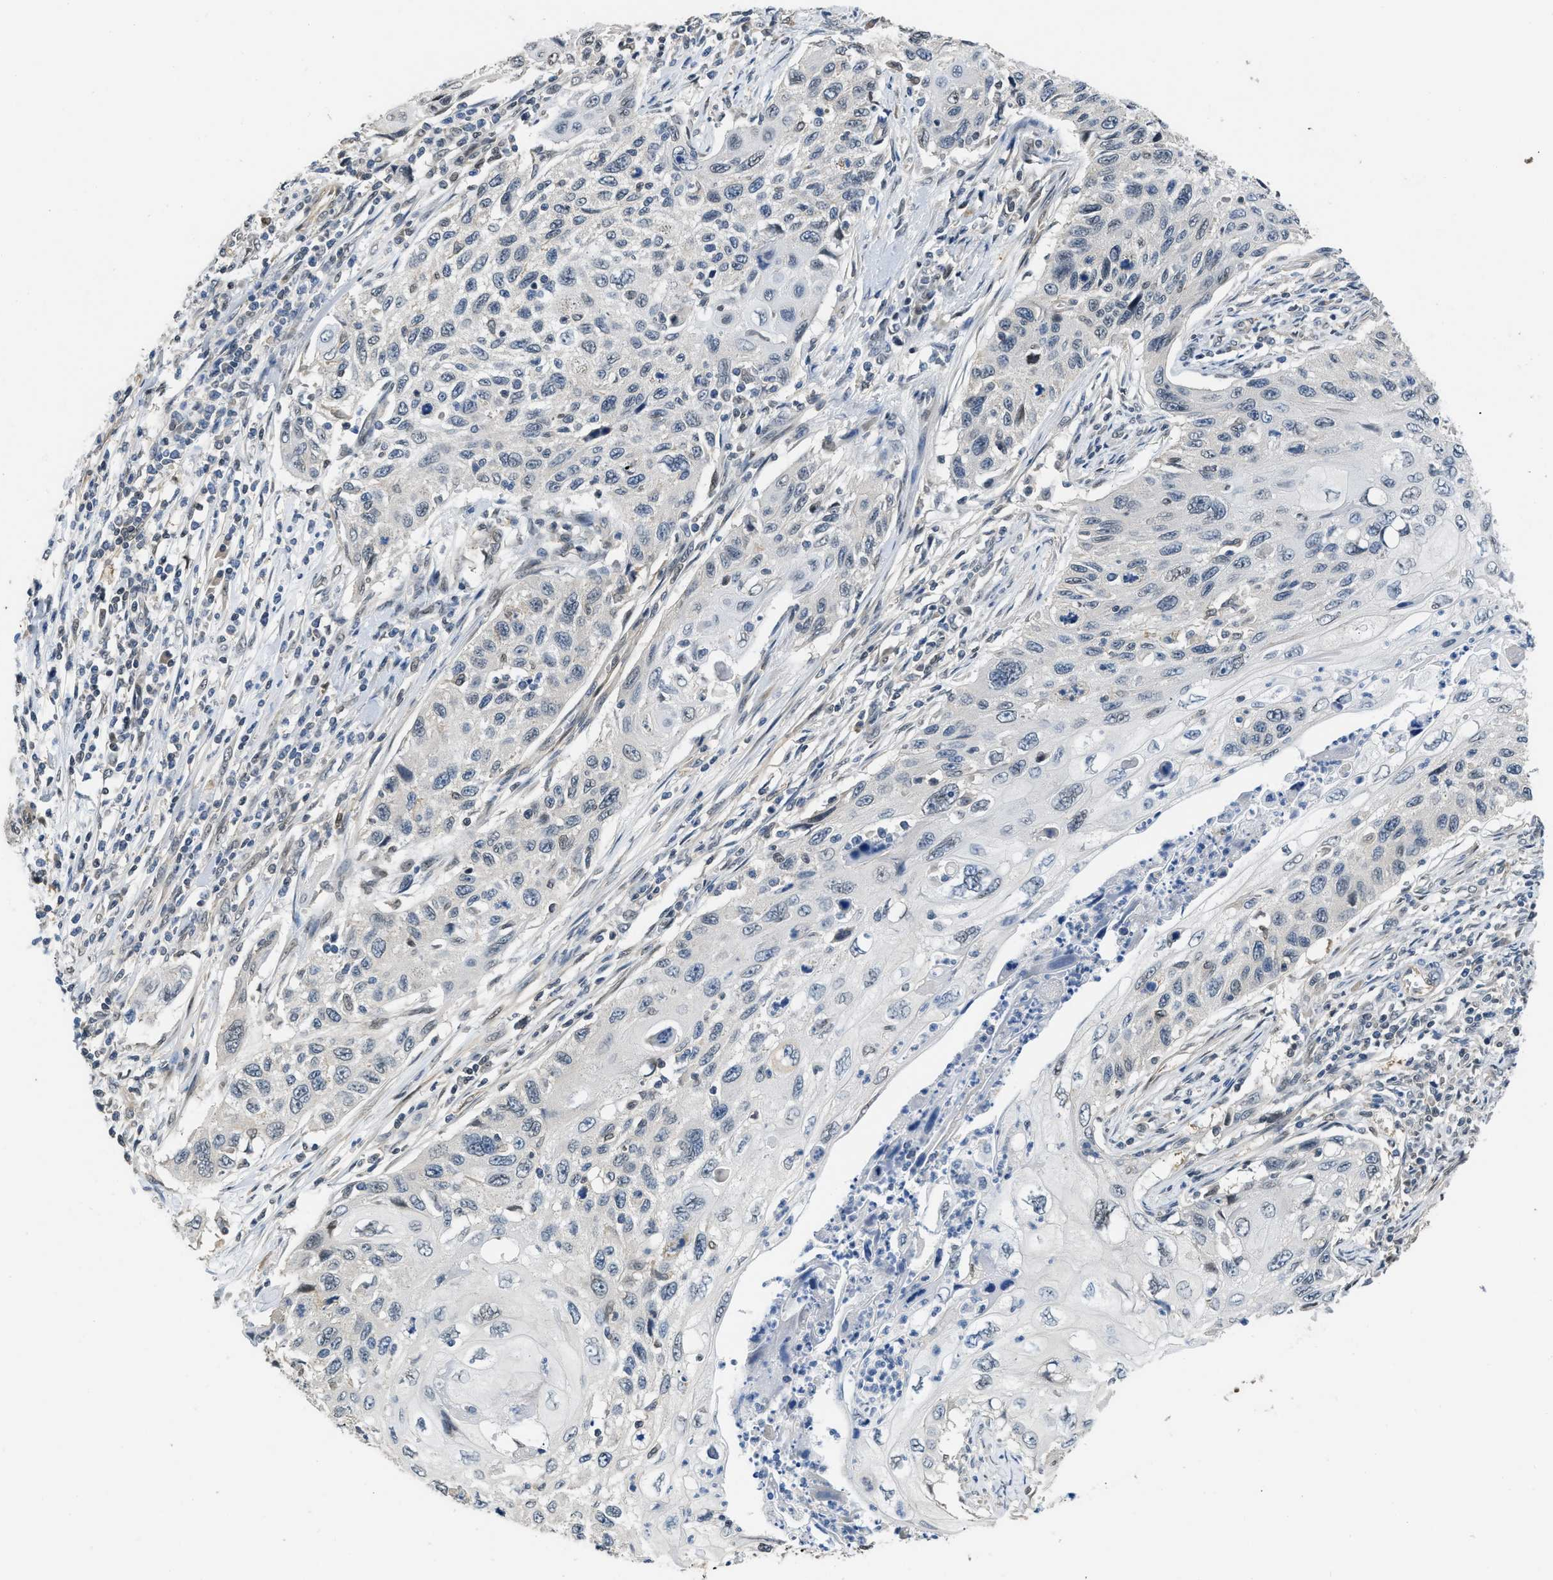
{"staining": {"intensity": "negative", "quantity": "none", "location": "none"}, "tissue": "cervical cancer", "cell_type": "Tumor cells", "image_type": "cancer", "snomed": [{"axis": "morphology", "description": "Squamous cell carcinoma, NOS"}, {"axis": "topography", "description": "Cervix"}], "caption": "Protein analysis of cervical cancer displays no significant staining in tumor cells.", "gene": "TES", "patient": {"sex": "female", "age": 70}}